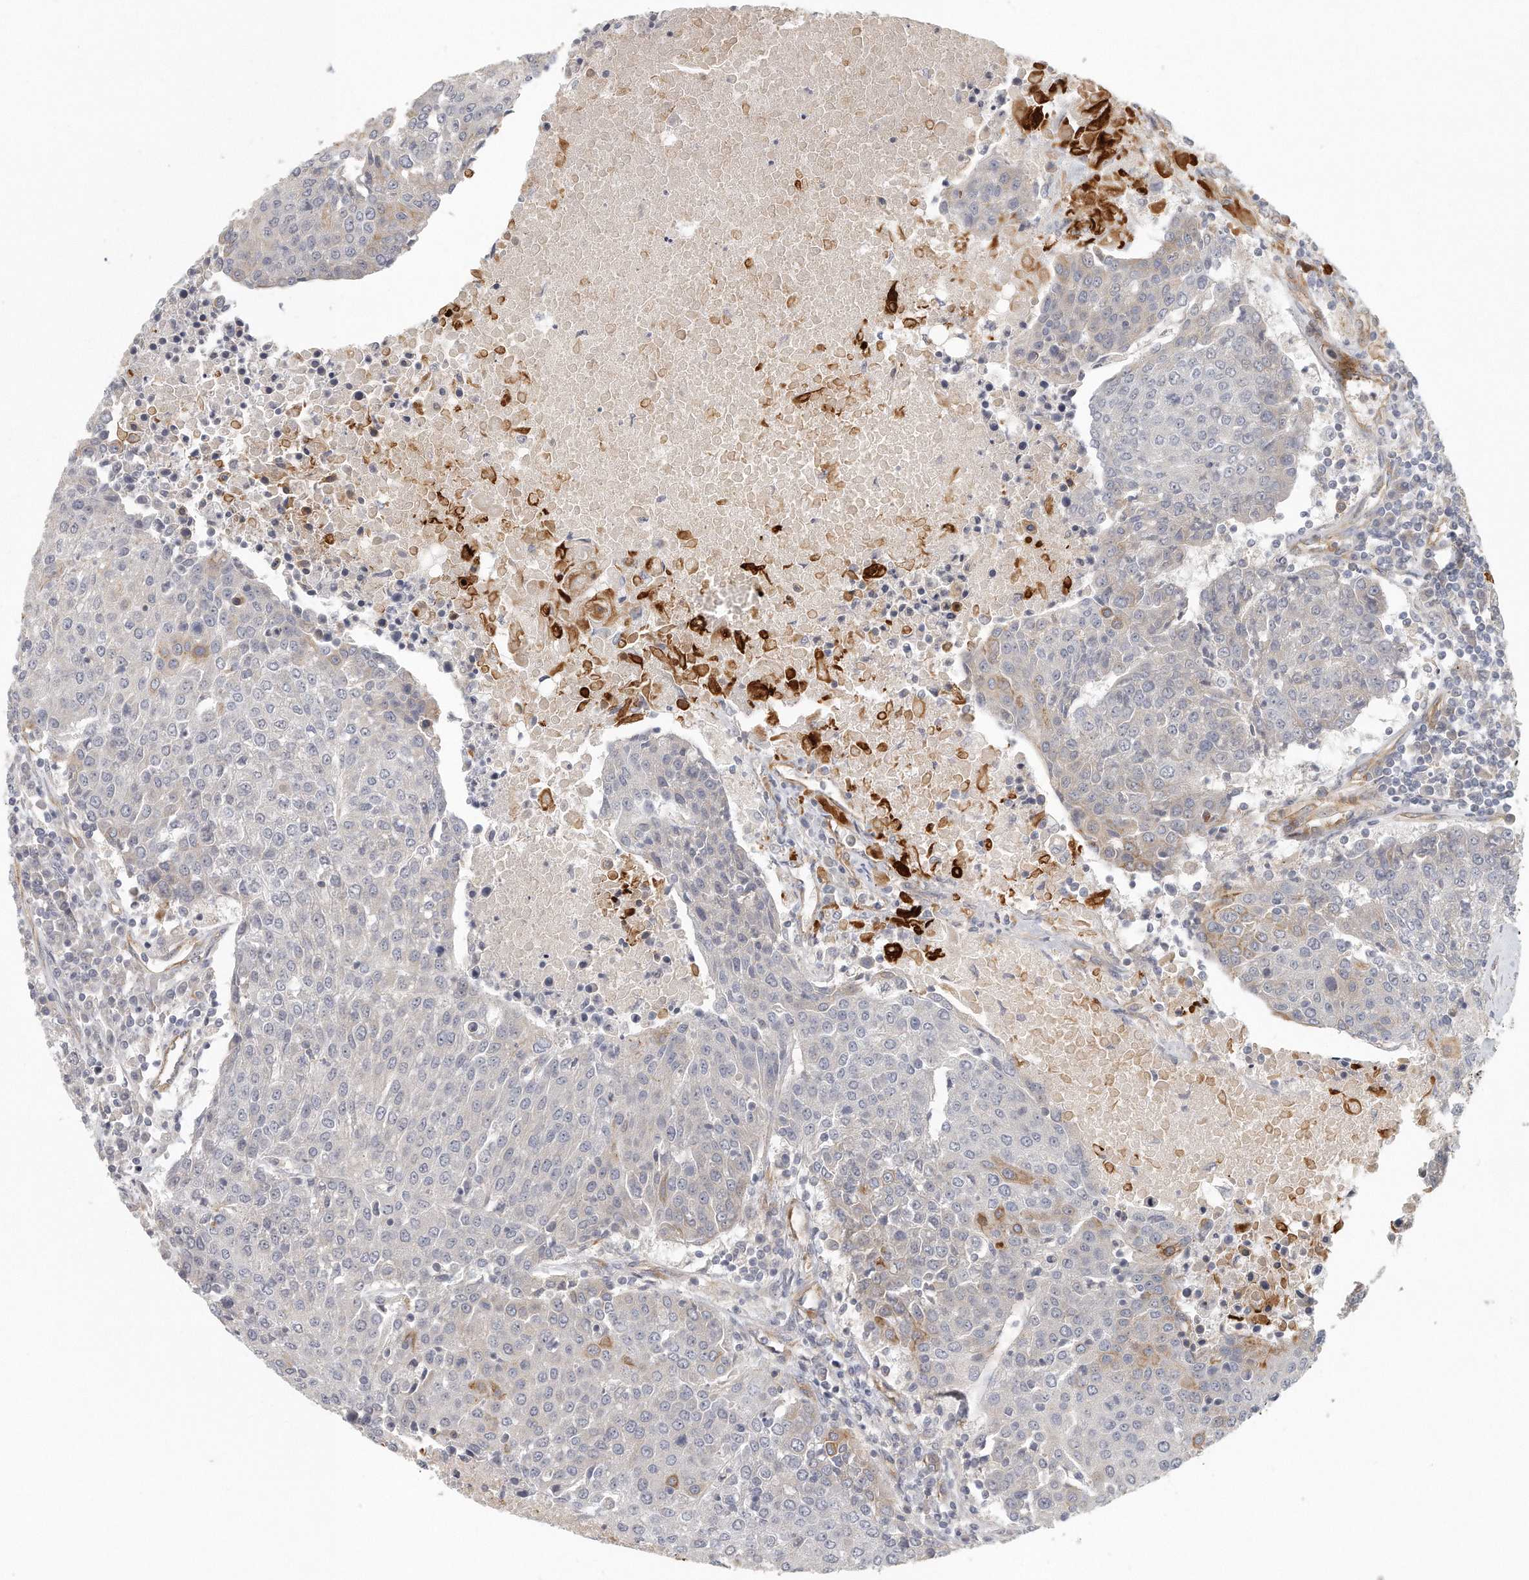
{"staining": {"intensity": "negative", "quantity": "none", "location": "none"}, "tissue": "urothelial cancer", "cell_type": "Tumor cells", "image_type": "cancer", "snomed": [{"axis": "morphology", "description": "Urothelial carcinoma, High grade"}, {"axis": "topography", "description": "Urinary bladder"}], "caption": "There is no significant expression in tumor cells of urothelial cancer.", "gene": "MTERF4", "patient": {"sex": "female", "age": 85}}